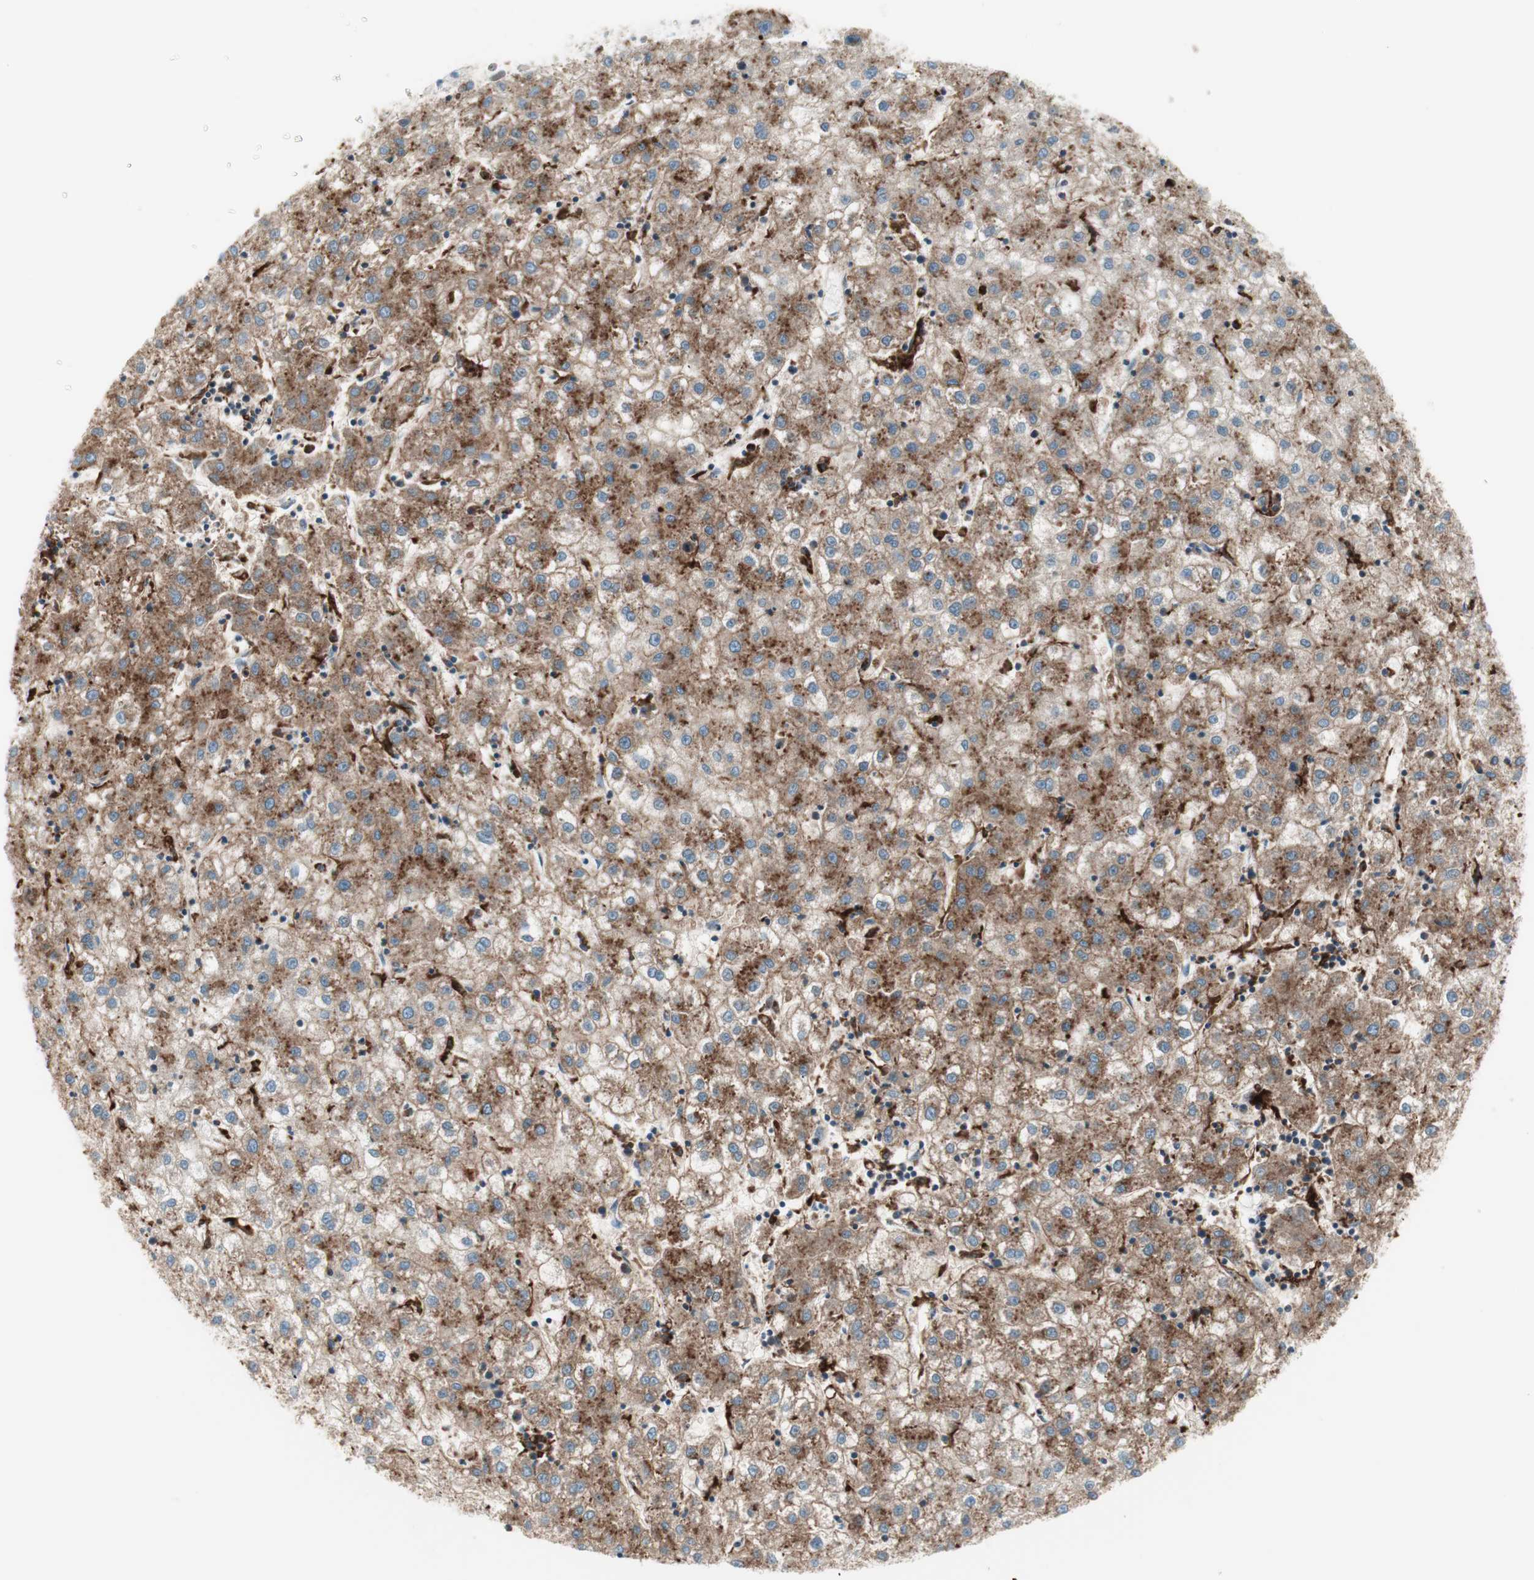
{"staining": {"intensity": "moderate", "quantity": "25%-75%", "location": "cytoplasmic/membranous"}, "tissue": "liver cancer", "cell_type": "Tumor cells", "image_type": "cancer", "snomed": [{"axis": "morphology", "description": "Carcinoma, Hepatocellular, NOS"}, {"axis": "topography", "description": "Liver"}], "caption": "Immunohistochemistry image of neoplastic tissue: liver cancer stained using immunohistochemistry (IHC) reveals medium levels of moderate protein expression localized specifically in the cytoplasmic/membranous of tumor cells, appearing as a cytoplasmic/membranous brown color.", "gene": "ATP6V1G1", "patient": {"sex": "male", "age": 72}}